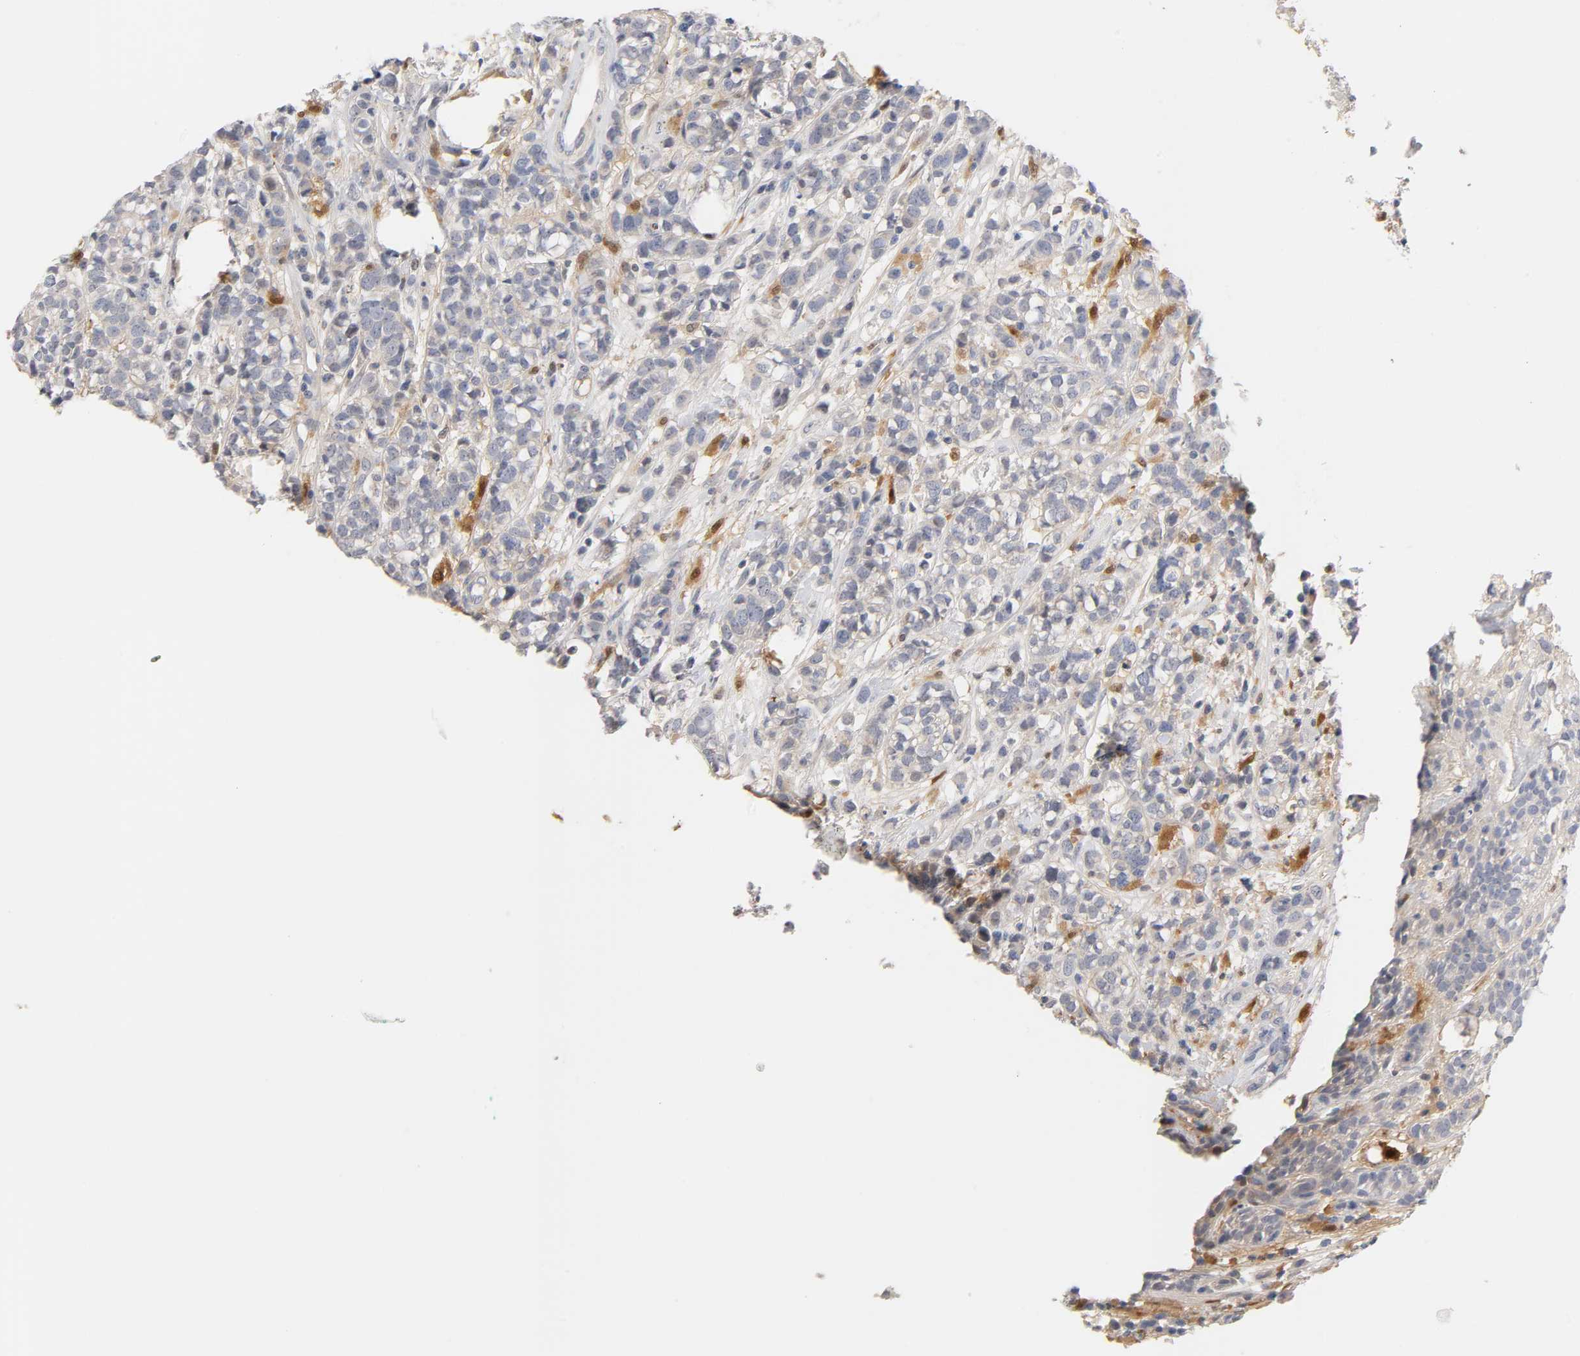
{"staining": {"intensity": "weak", "quantity": "<25%", "location": "cytoplasmic/membranous"}, "tissue": "head and neck cancer", "cell_type": "Tumor cells", "image_type": "cancer", "snomed": [{"axis": "morphology", "description": "Adenocarcinoma, NOS"}, {"axis": "topography", "description": "Salivary gland"}, {"axis": "topography", "description": "Head-Neck"}], "caption": "Immunohistochemistry (IHC) histopathology image of neoplastic tissue: head and neck adenocarcinoma stained with DAB demonstrates no significant protein positivity in tumor cells.", "gene": "IL18", "patient": {"sex": "female", "age": 65}}